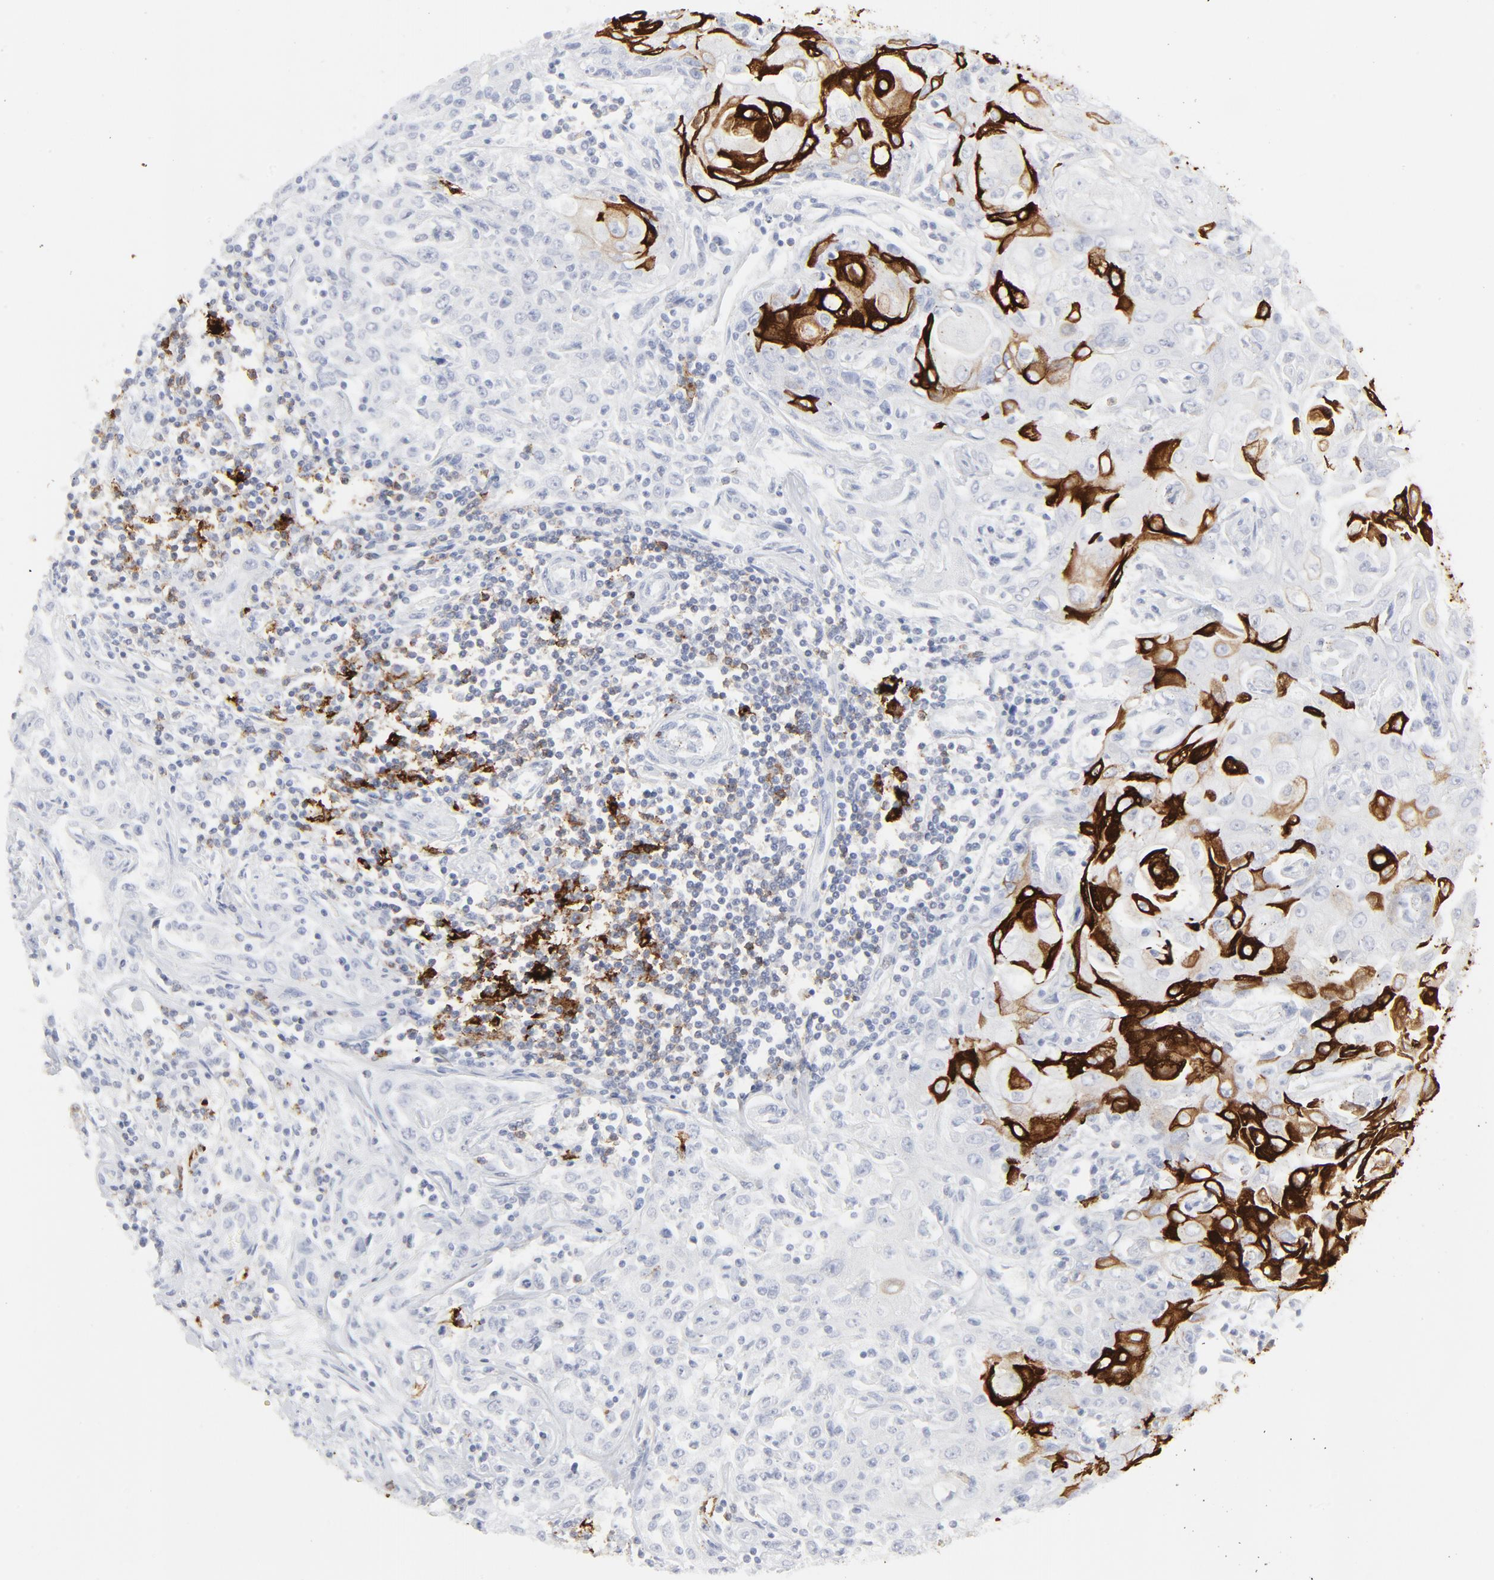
{"staining": {"intensity": "strong", "quantity": "25%-75%", "location": "cytoplasmic/membranous"}, "tissue": "head and neck cancer", "cell_type": "Tumor cells", "image_type": "cancer", "snomed": [{"axis": "morphology", "description": "Squamous cell carcinoma, NOS"}, {"axis": "topography", "description": "Oral tissue"}, {"axis": "topography", "description": "Head-Neck"}], "caption": "Strong cytoplasmic/membranous expression for a protein is appreciated in approximately 25%-75% of tumor cells of head and neck cancer (squamous cell carcinoma) using immunohistochemistry (IHC).", "gene": "CCR7", "patient": {"sex": "female", "age": 76}}